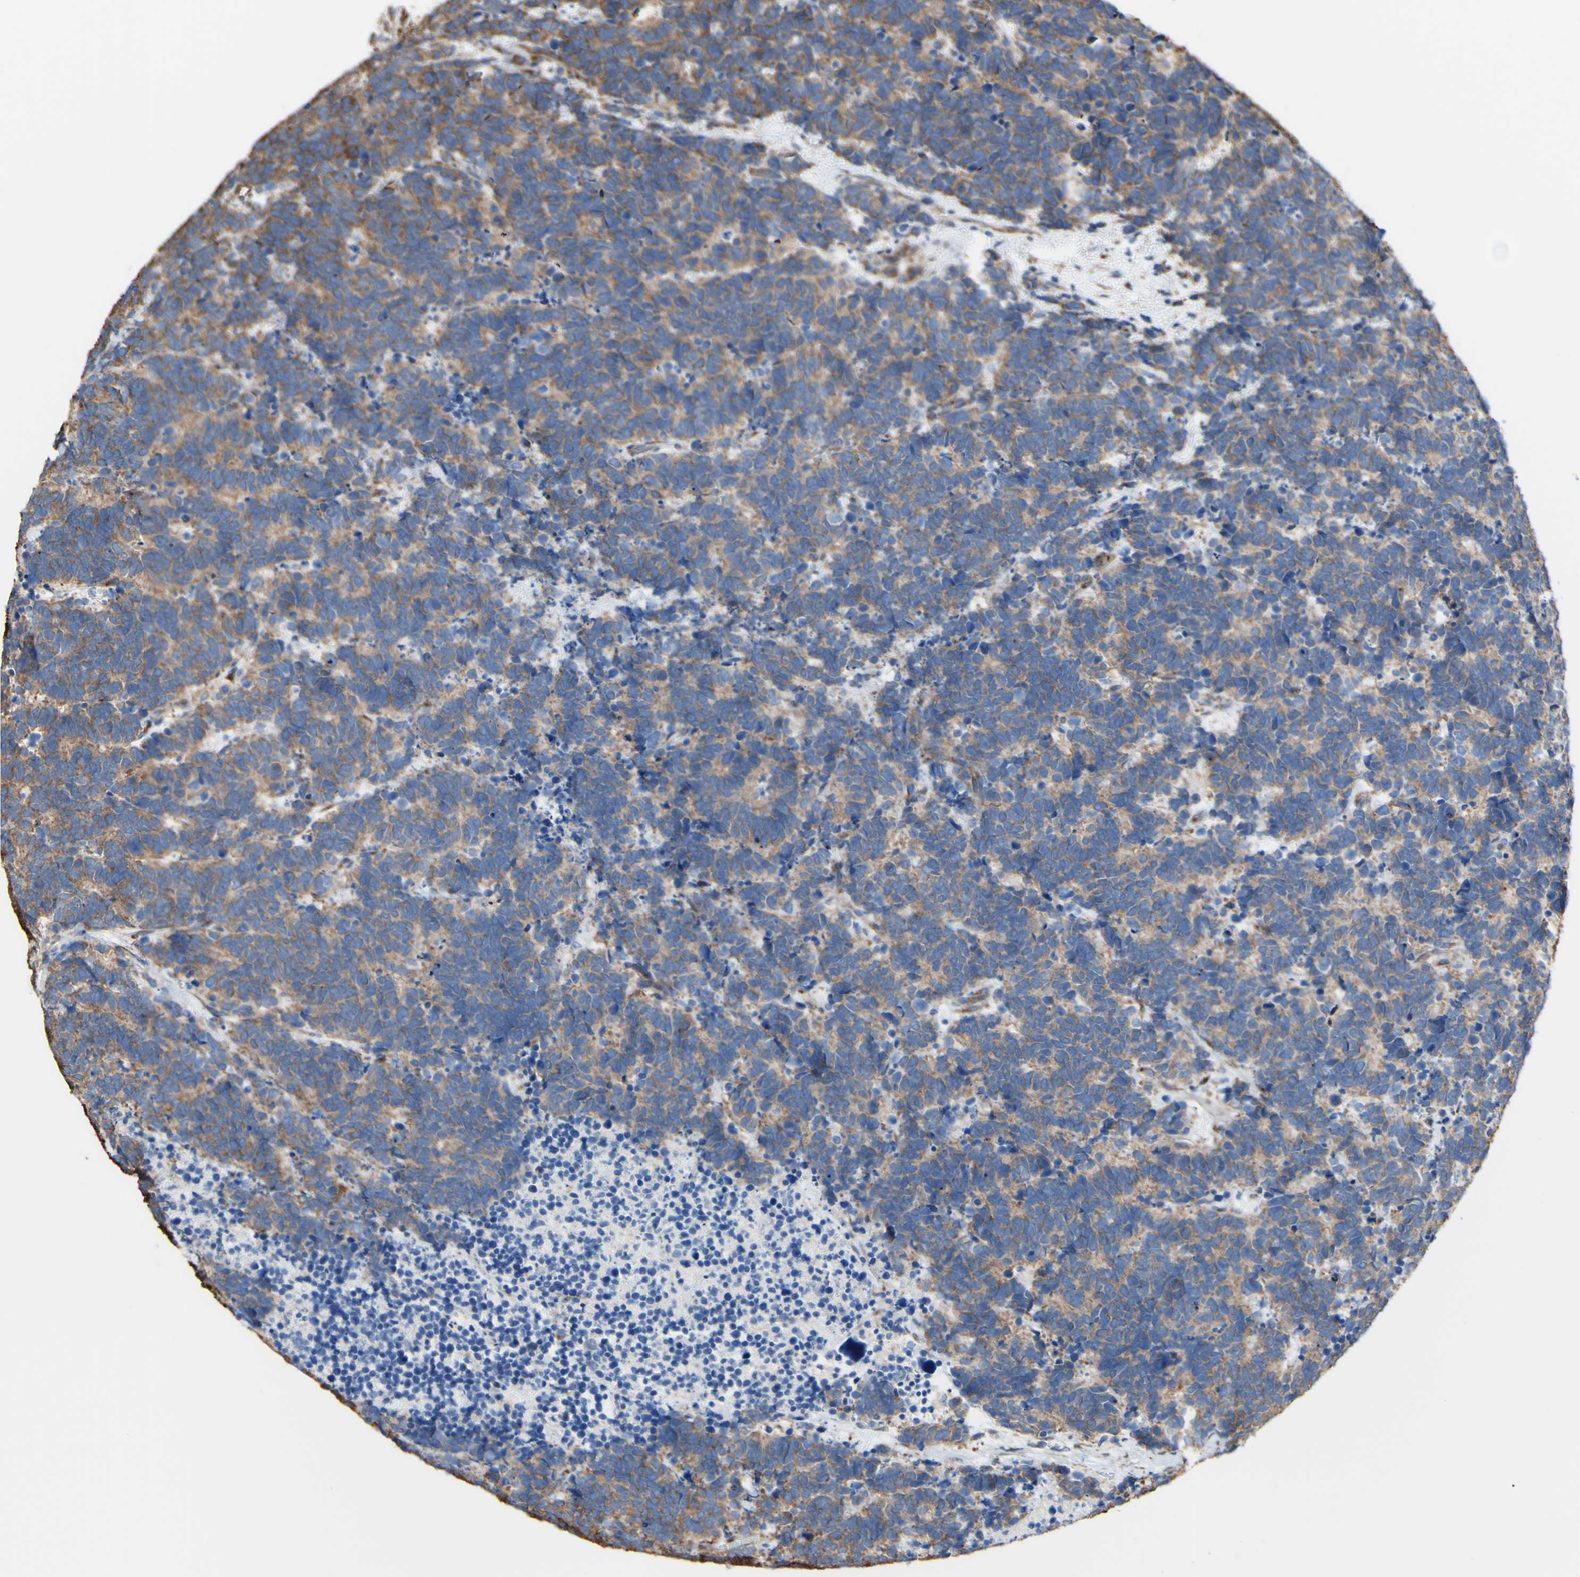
{"staining": {"intensity": "moderate", "quantity": ">75%", "location": "cytoplasmic/membranous"}, "tissue": "carcinoid", "cell_type": "Tumor cells", "image_type": "cancer", "snomed": [{"axis": "morphology", "description": "Carcinoma, NOS"}, {"axis": "morphology", "description": "Carcinoid, malignant, NOS"}, {"axis": "topography", "description": "Urinary bladder"}], "caption": "Carcinoma stained with DAB IHC displays medium levels of moderate cytoplasmic/membranous expression in about >75% of tumor cells.", "gene": "LRIG3", "patient": {"sex": "male", "age": 57}}